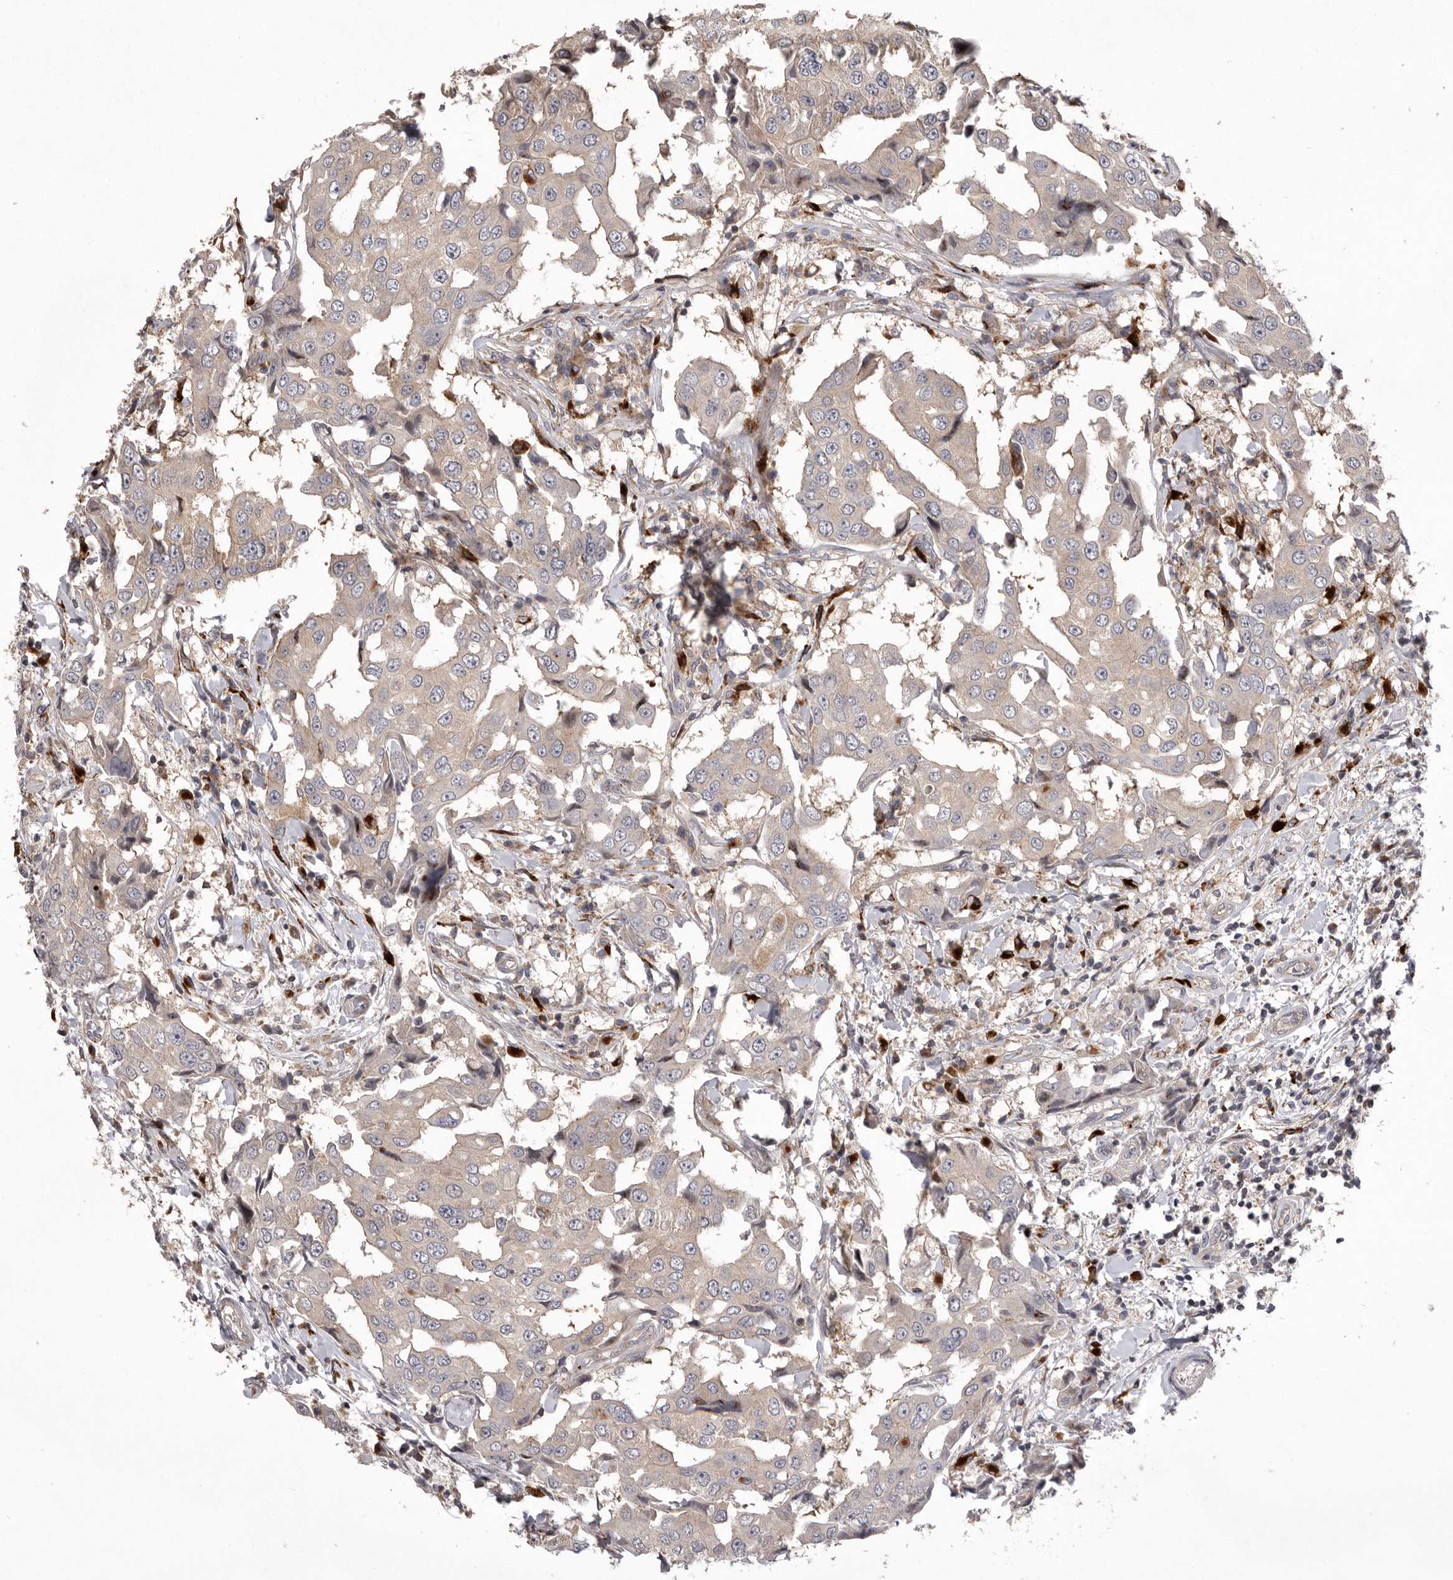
{"staining": {"intensity": "negative", "quantity": "none", "location": "none"}, "tissue": "breast cancer", "cell_type": "Tumor cells", "image_type": "cancer", "snomed": [{"axis": "morphology", "description": "Duct carcinoma"}, {"axis": "topography", "description": "Breast"}], "caption": "This is an IHC photomicrograph of breast cancer (invasive ductal carcinoma). There is no expression in tumor cells.", "gene": "WDR47", "patient": {"sex": "female", "age": 27}}